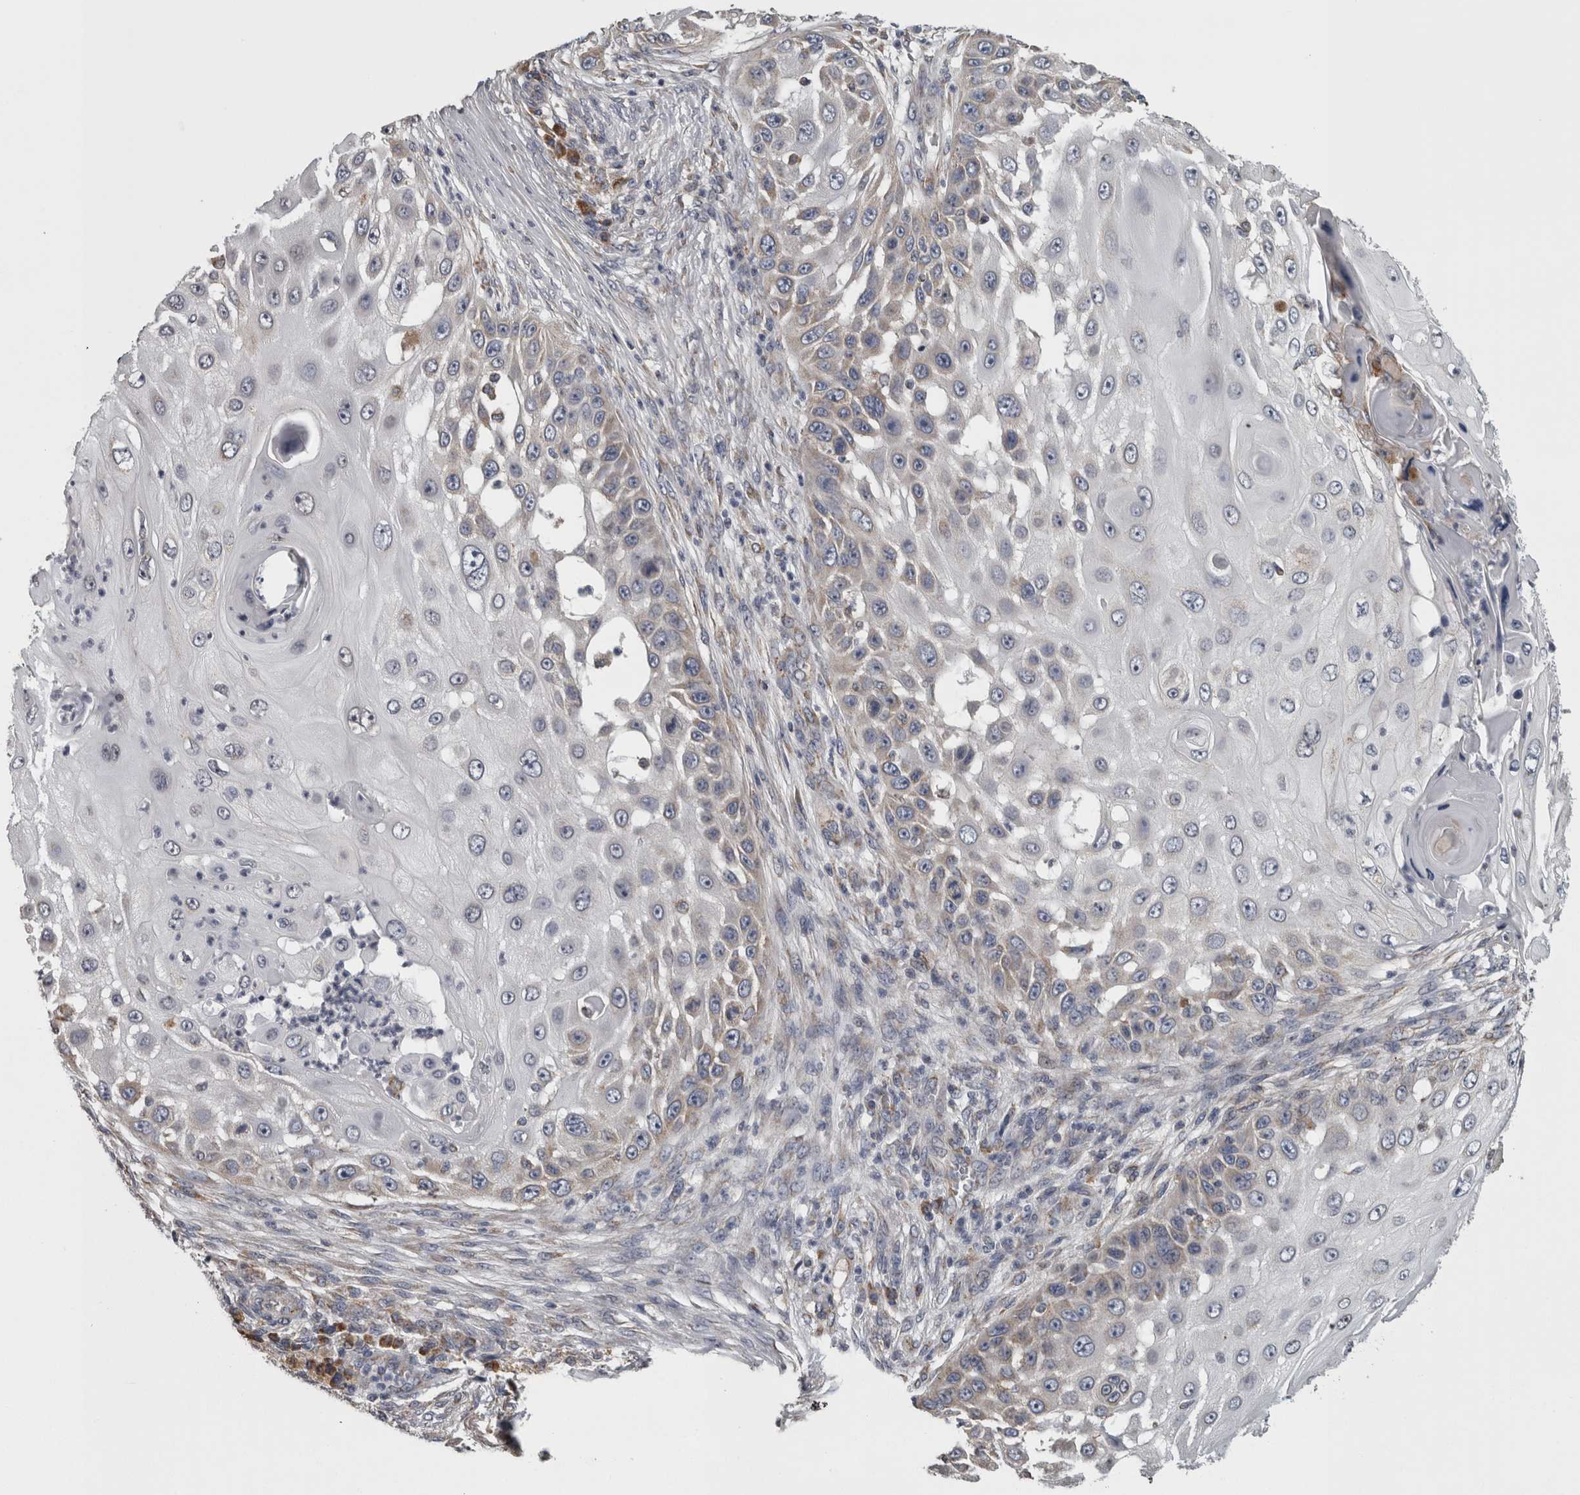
{"staining": {"intensity": "weak", "quantity": "<25%", "location": "cytoplasmic/membranous"}, "tissue": "skin cancer", "cell_type": "Tumor cells", "image_type": "cancer", "snomed": [{"axis": "morphology", "description": "Squamous cell carcinoma, NOS"}, {"axis": "topography", "description": "Skin"}], "caption": "DAB (3,3'-diaminobenzidine) immunohistochemical staining of skin squamous cell carcinoma shows no significant expression in tumor cells.", "gene": "FRK", "patient": {"sex": "female", "age": 44}}